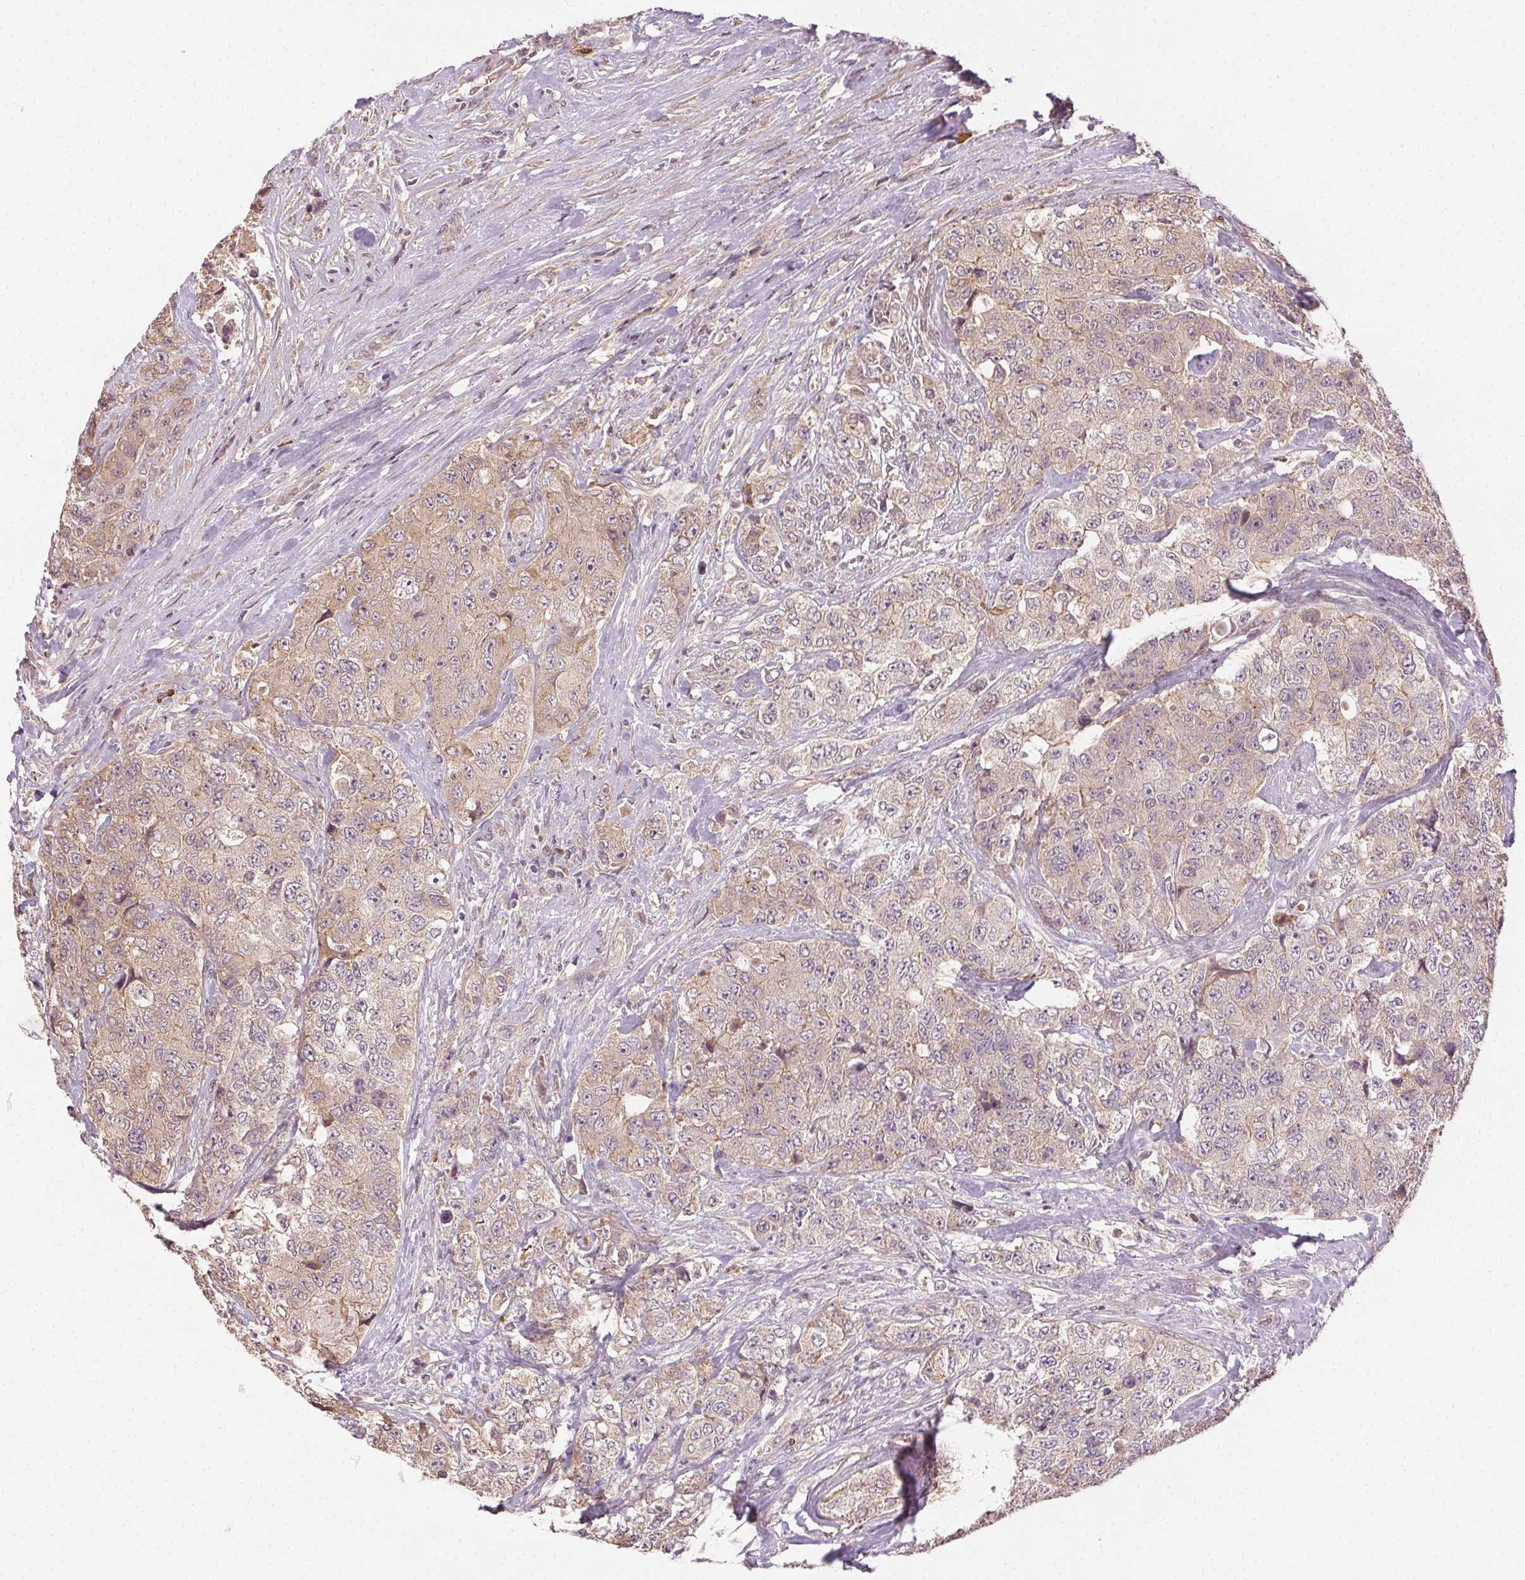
{"staining": {"intensity": "weak", "quantity": ">75%", "location": "cytoplasmic/membranous"}, "tissue": "urothelial cancer", "cell_type": "Tumor cells", "image_type": "cancer", "snomed": [{"axis": "morphology", "description": "Urothelial carcinoma, High grade"}, {"axis": "topography", "description": "Urinary bladder"}], "caption": "Protein expression analysis of urothelial cancer demonstrates weak cytoplasmic/membranous expression in approximately >75% of tumor cells.", "gene": "ATP1B3", "patient": {"sex": "female", "age": 78}}